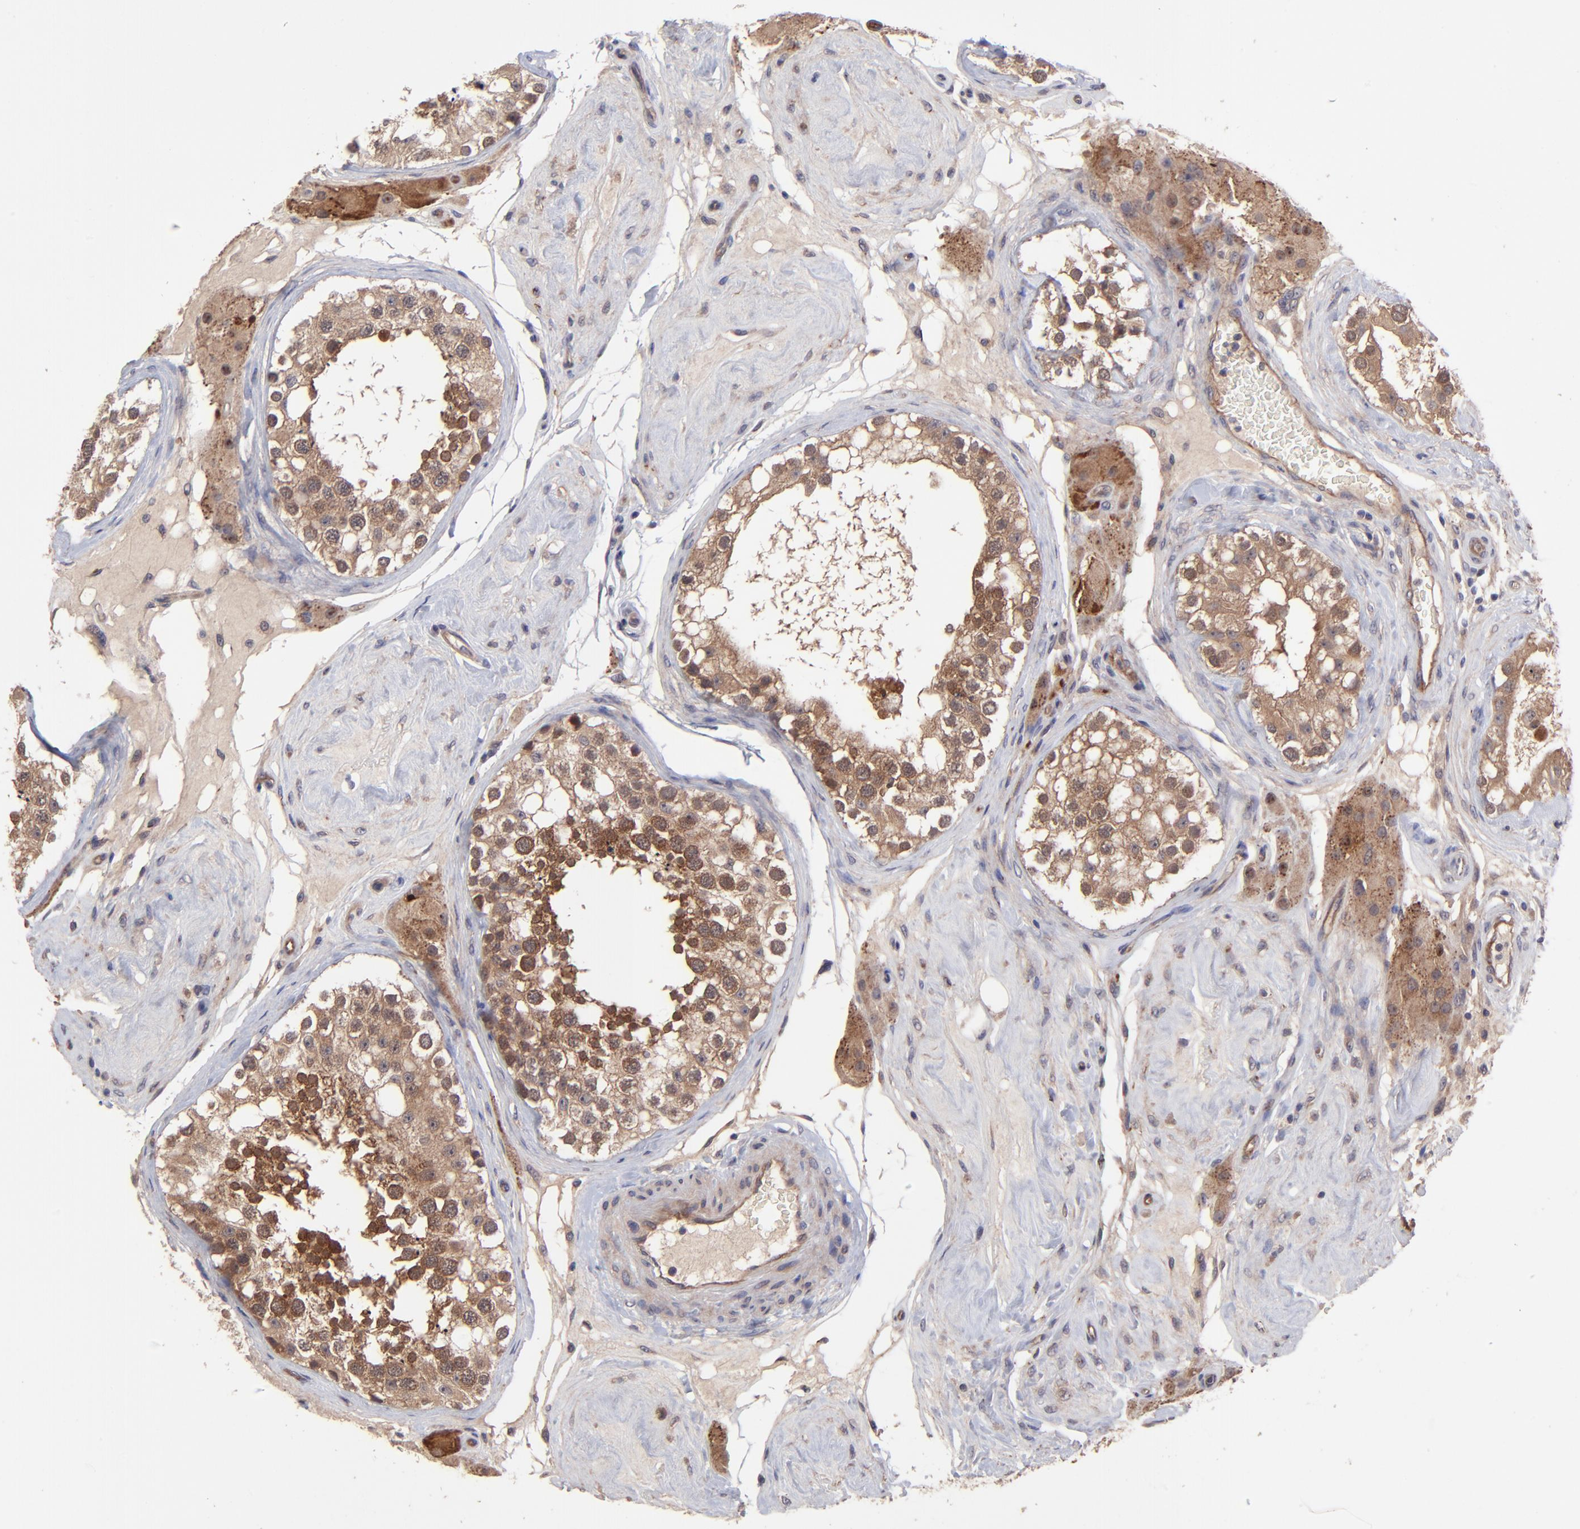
{"staining": {"intensity": "strong", "quantity": "25%-75%", "location": "cytoplasmic/membranous"}, "tissue": "testis", "cell_type": "Cells in seminiferous ducts", "image_type": "normal", "snomed": [{"axis": "morphology", "description": "Normal tissue, NOS"}, {"axis": "topography", "description": "Testis"}], "caption": "A micrograph of human testis stained for a protein demonstrates strong cytoplasmic/membranous brown staining in cells in seminiferous ducts. (DAB = brown stain, brightfield microscopy at high magnification).", "gene": "ZNF780A", "patient": {"sex": "male", "age": 68}}